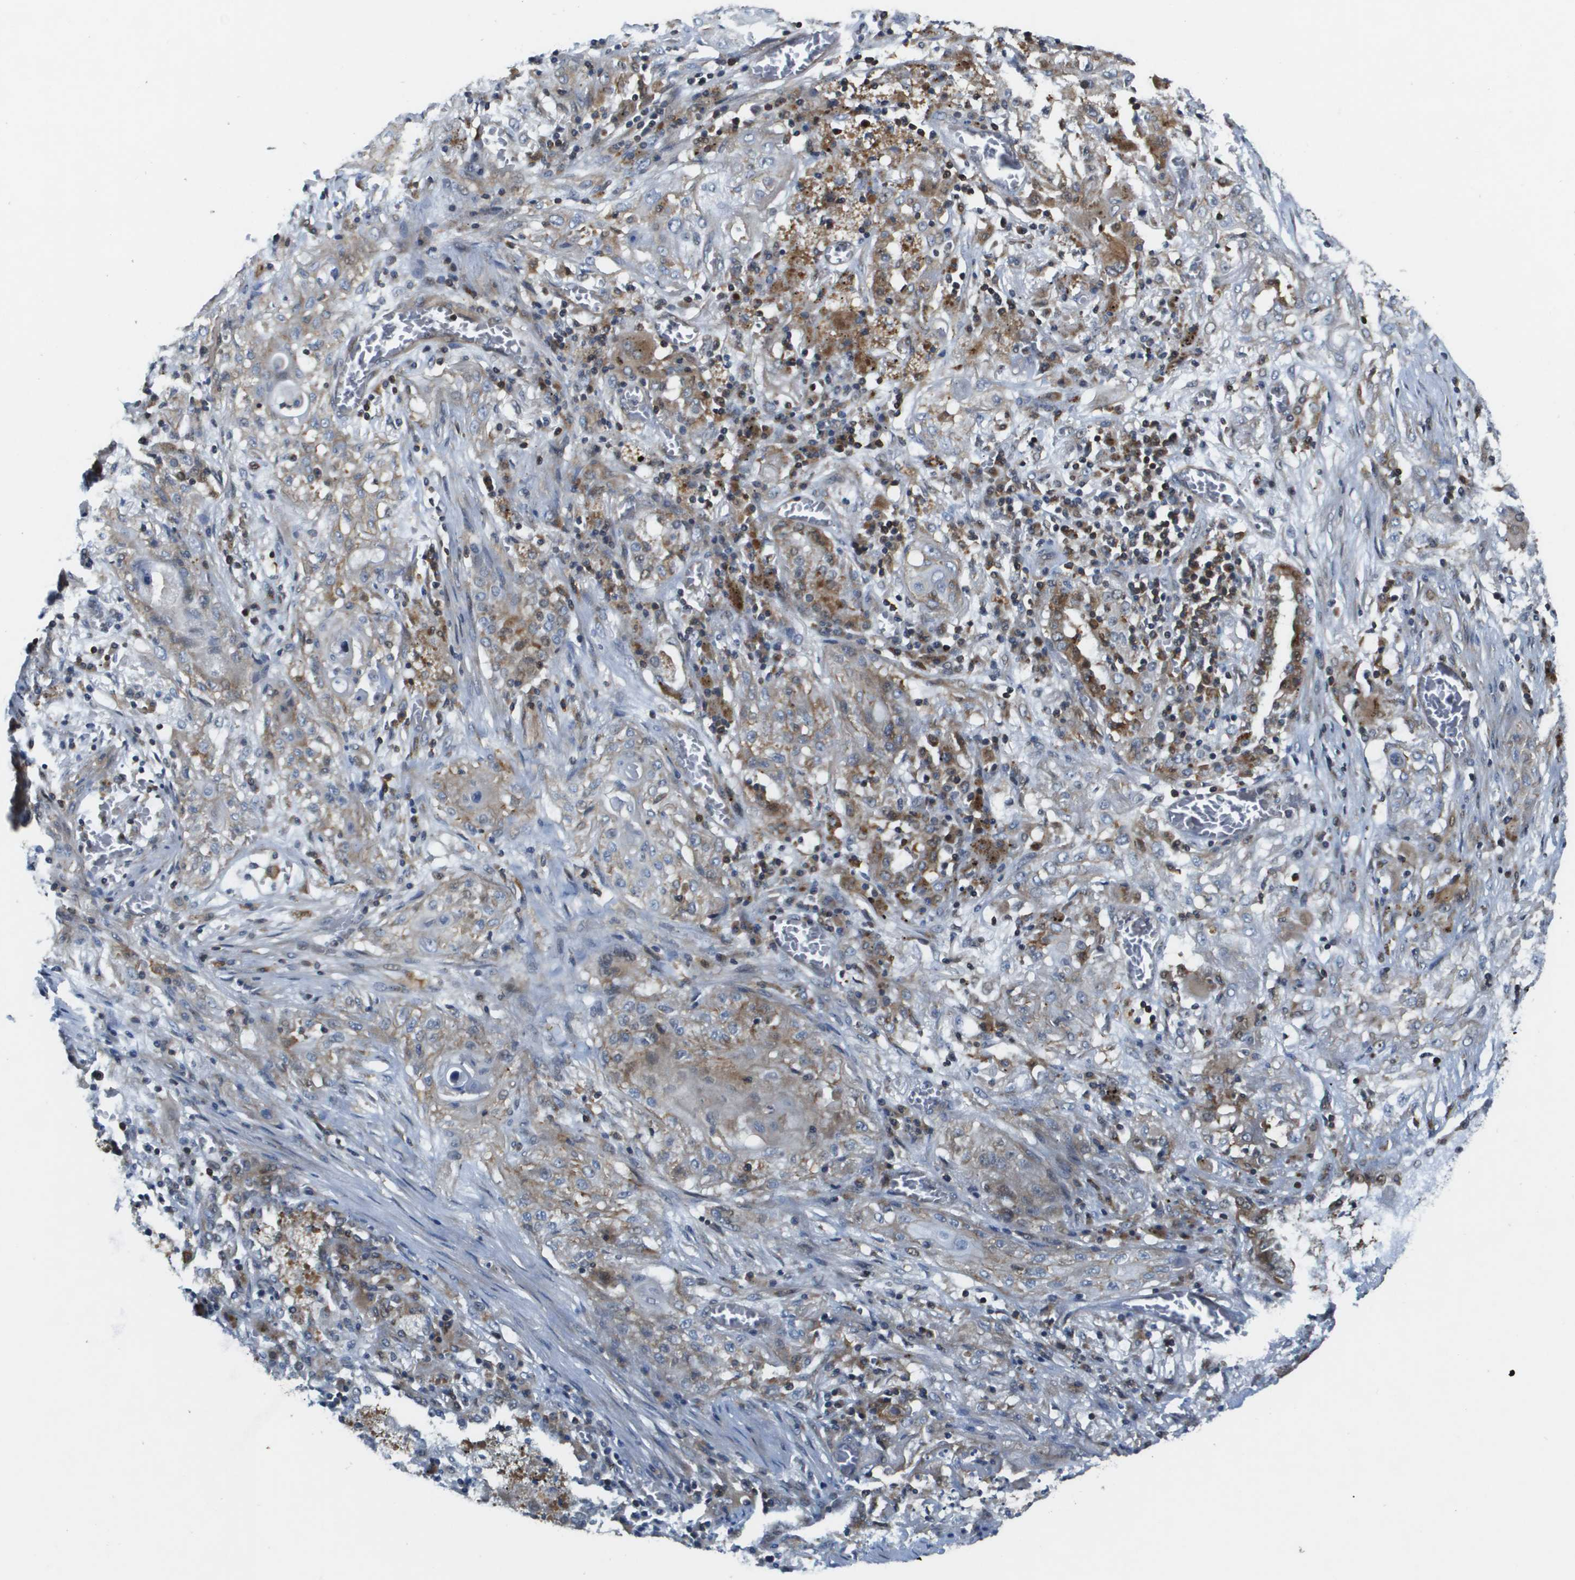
{"staining": {"intensity": "weak", "quantity": "<25%", "location": "cytoplasmic/membranous"}, "tissue": "lung cancer", "cell_type": "Tumor cells", "image_type": "cancer", "snomed": [{"axis": "morphology", "description": "Squamous cell carcinoma, NOS"}, {"axis": "topography", "description": "Lung"}], "caption": "Lung cancer stained for a protein using IHC exhibits no positivity tumor cells.", "gene": "SCN4B", "patient": {"sex": "female", "age": 47}}